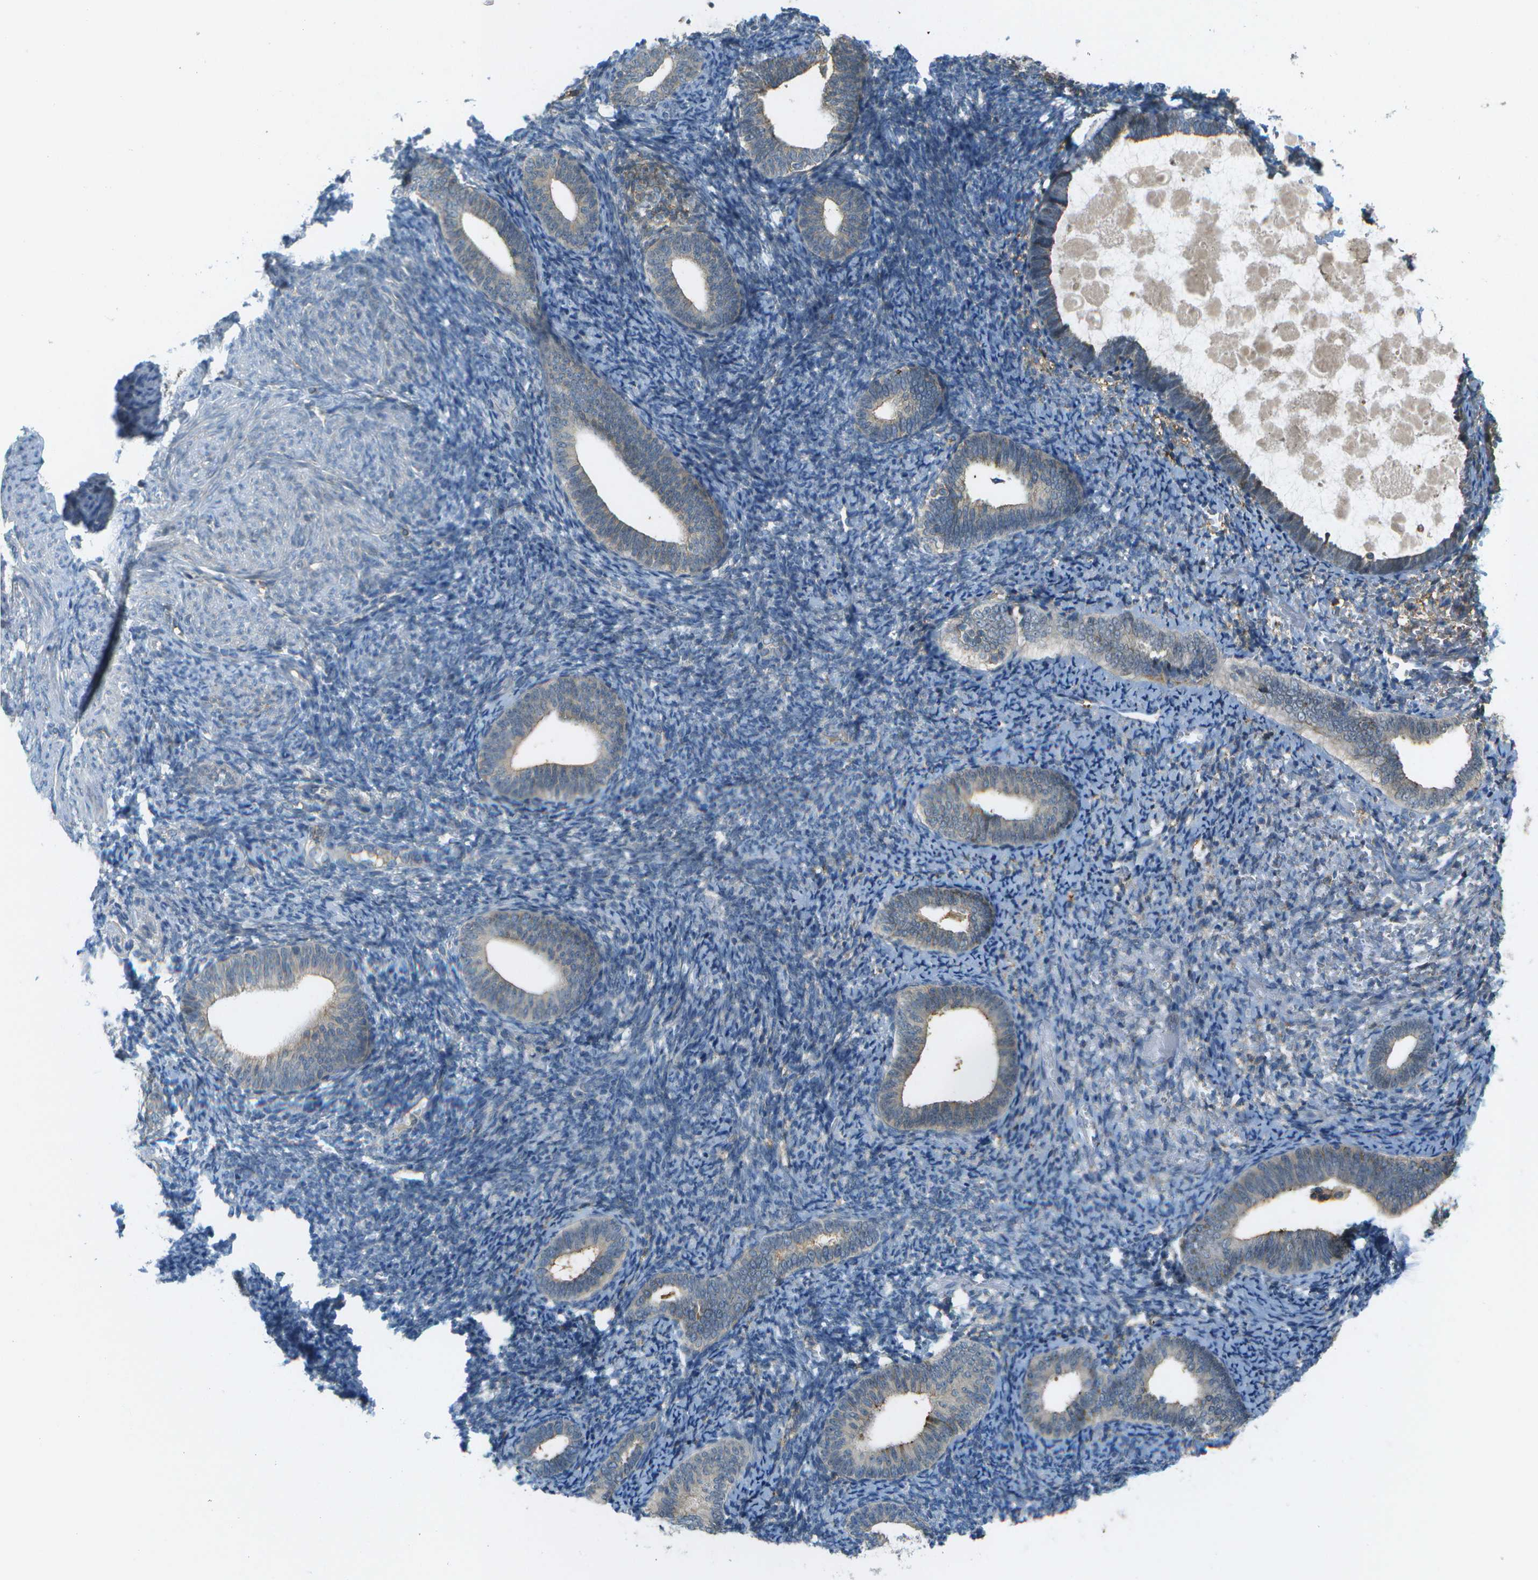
{"staining": {"intensity": "negative", "quantity": "none", "location": "none"}, "tissue": "endometrium", "cell_type": "Cells in endometrial stroma", "image_type": "normal", "snomed": [{"axis": "morphology", "description": "Normal tissue, NOS"}, {"axis": "topography", "description": "Endometrium"}], "caption": "Cells in endometrial stroma show no significant protein expression in unremarkable endometrium.", "gene": "LRRC66", "patient": {"sex": "female", "age": 66}}